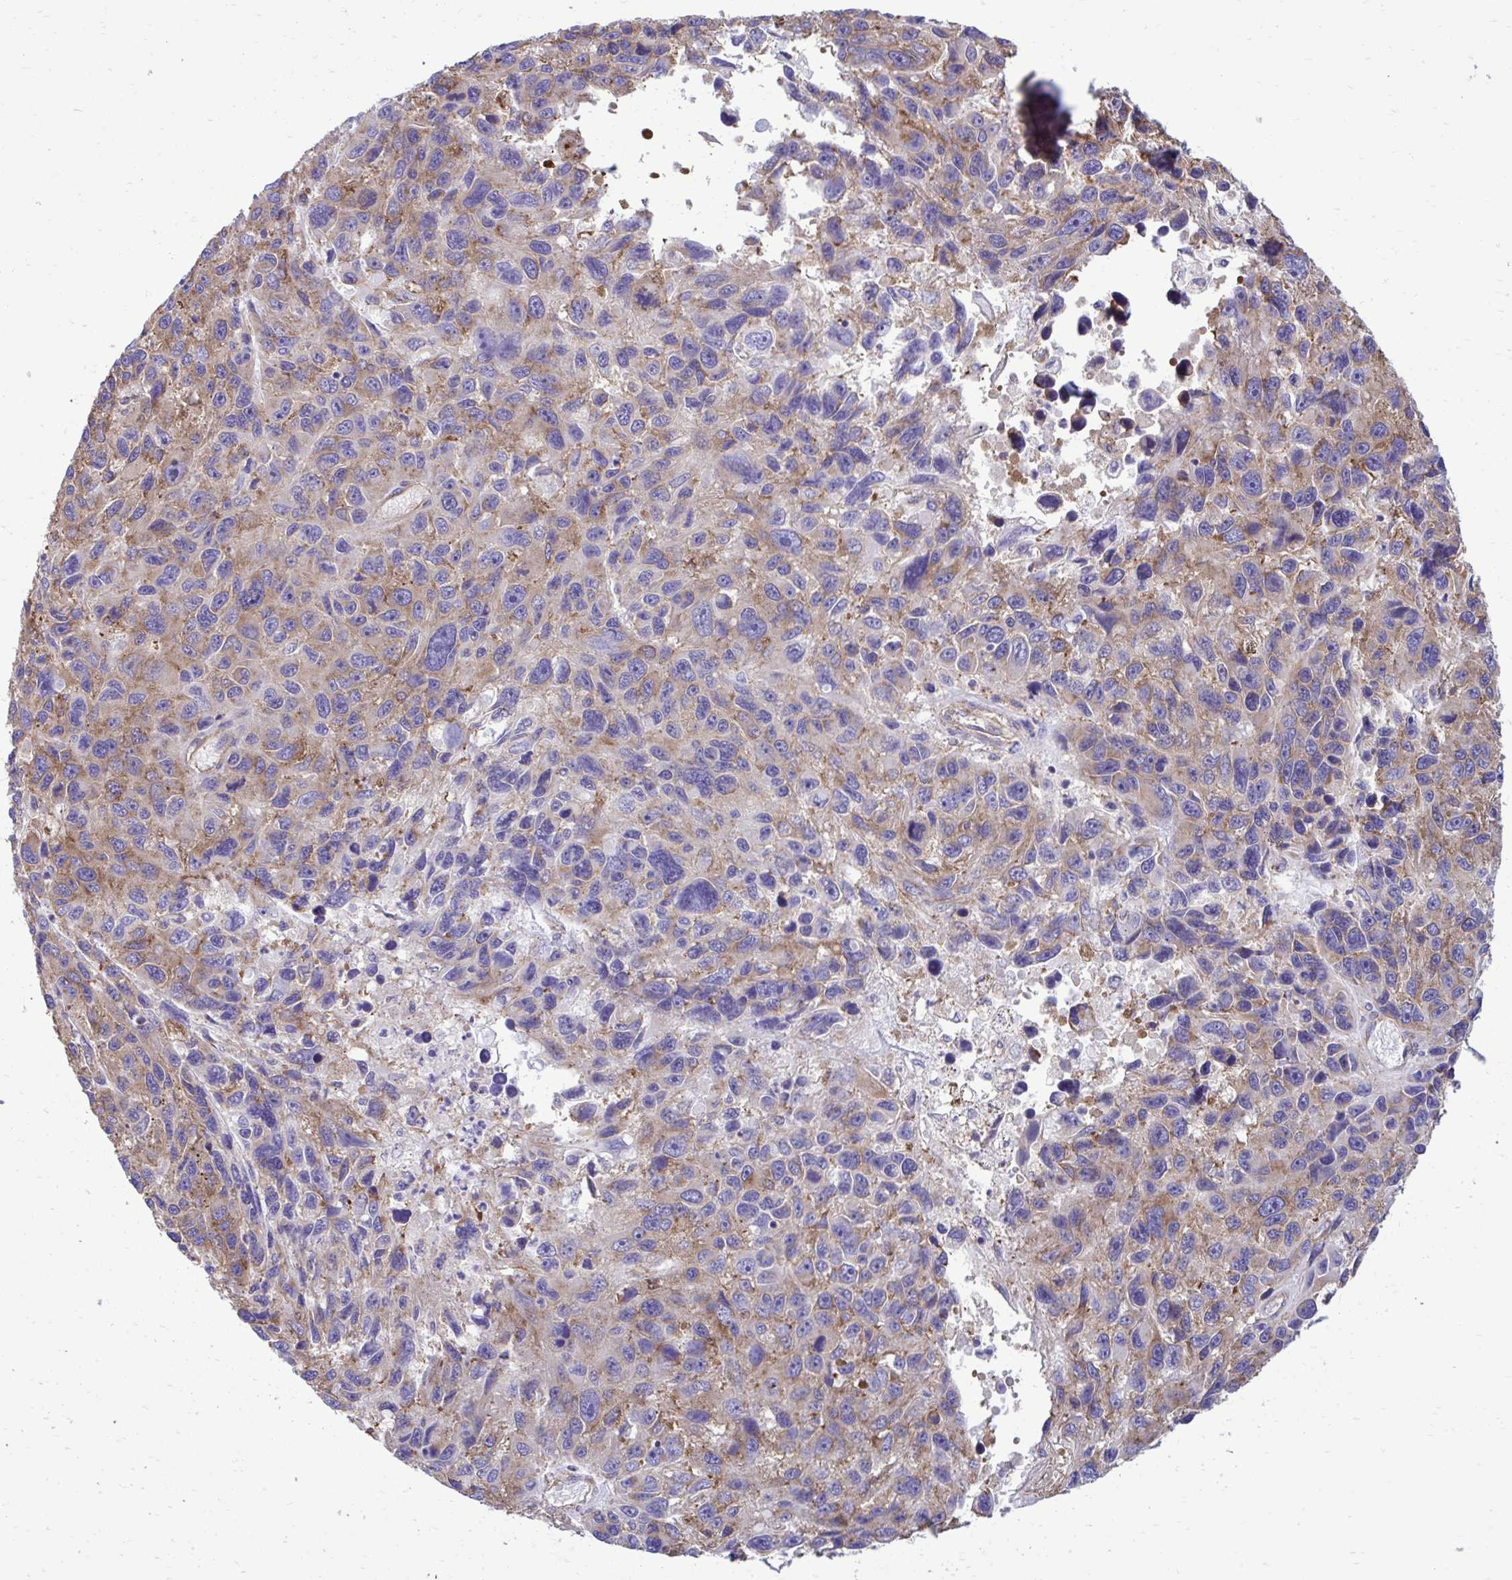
{"staining": {"intensity": "moderate", "quantity": "25%-75%", "location": "cytoplasmic/membranous"}, "tissue": "melanoma", "cell_type": "Tumor cells", "image_type": "cancer", "snomed": [{"axis": "morphology", "description": "Malignant melanoma, NOS"}, {"axis": "topography", "description": "Skin"}], "caption": "A photomicrograph showing moderate cytoplasmic/membranous positivity in approximately 25%-75% of tumor cells in malignant melanoma, as visualized by brown immunohistochemical staining.", "gene": "CLTA", "patient": {"sex": "male", "age": 53}}